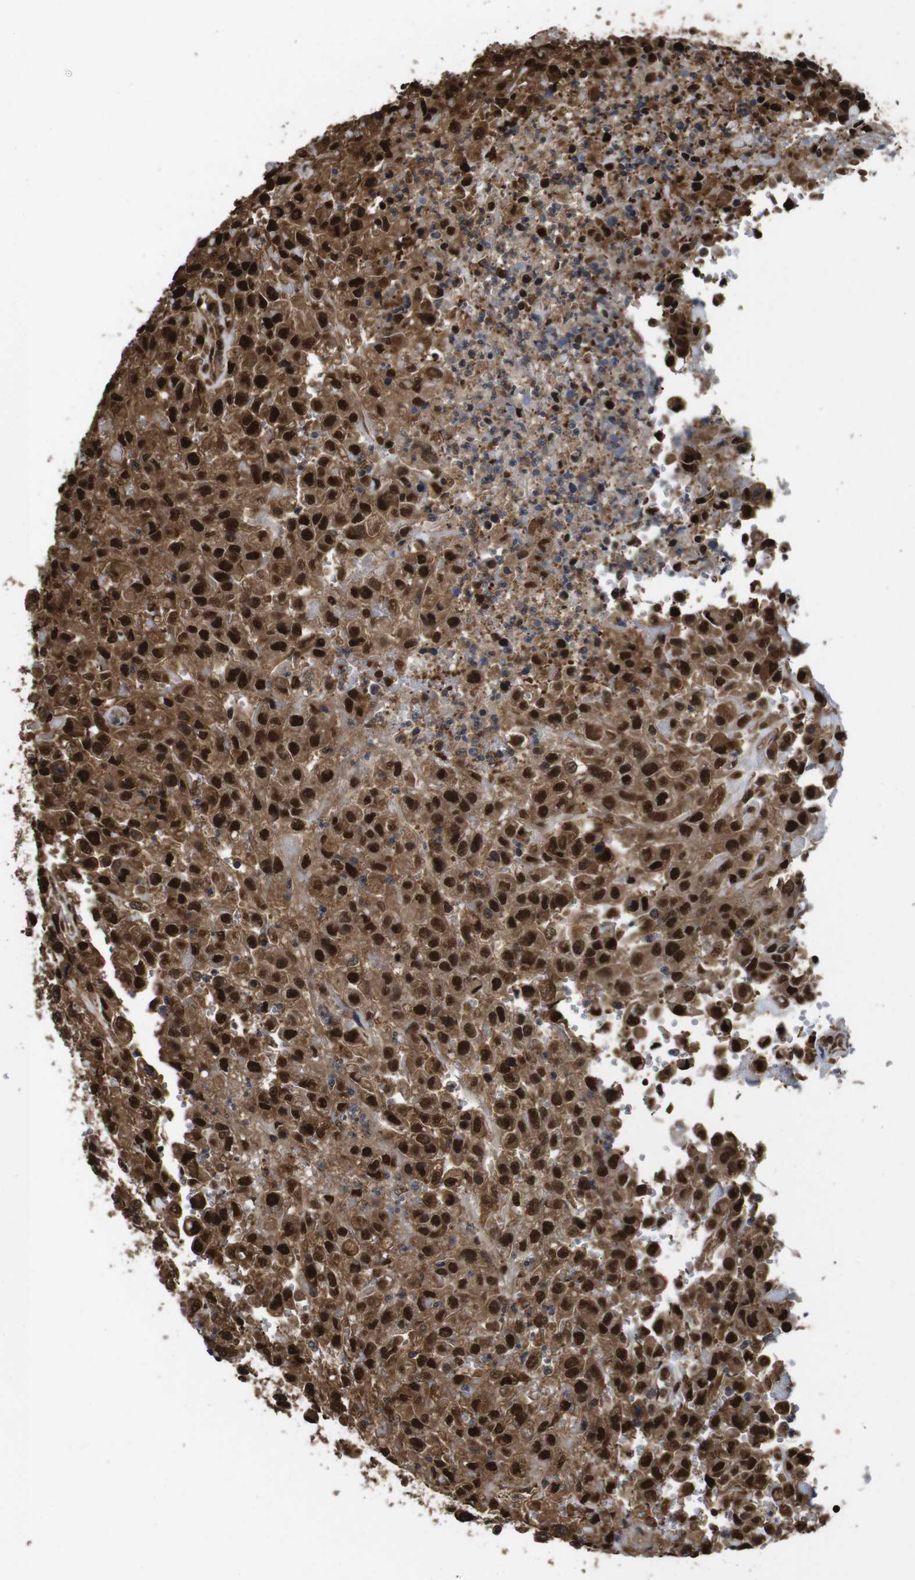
{"staining": {"intensity": "strong", "quantity": ">75%", "location": "cytoplasmic/membranous,nuclear"}, "tissue": "urothelial cancer", "cell_type": "Tumor cells", "image_type": "cancer", "snomed": [{"axis": "morphology", "description": "Urothelial carcinoma, High grade"}, {"axis": "topography", "description": "Urinary bladder"}], "caption": "Immunohistochemical staining of urothelial cancer shows high levels of strong cytoplasmic/membranous and nuclear protein positivity in about >75% of tumor cells. The staining is performed using DAB (3,3'-diaminobenzidine) brown chromogen to label protein expression. The nuclei are counter-stained blue using hematoxylin.", "gene": "VCP", "patient": {"sex": "male", "age": 46}}